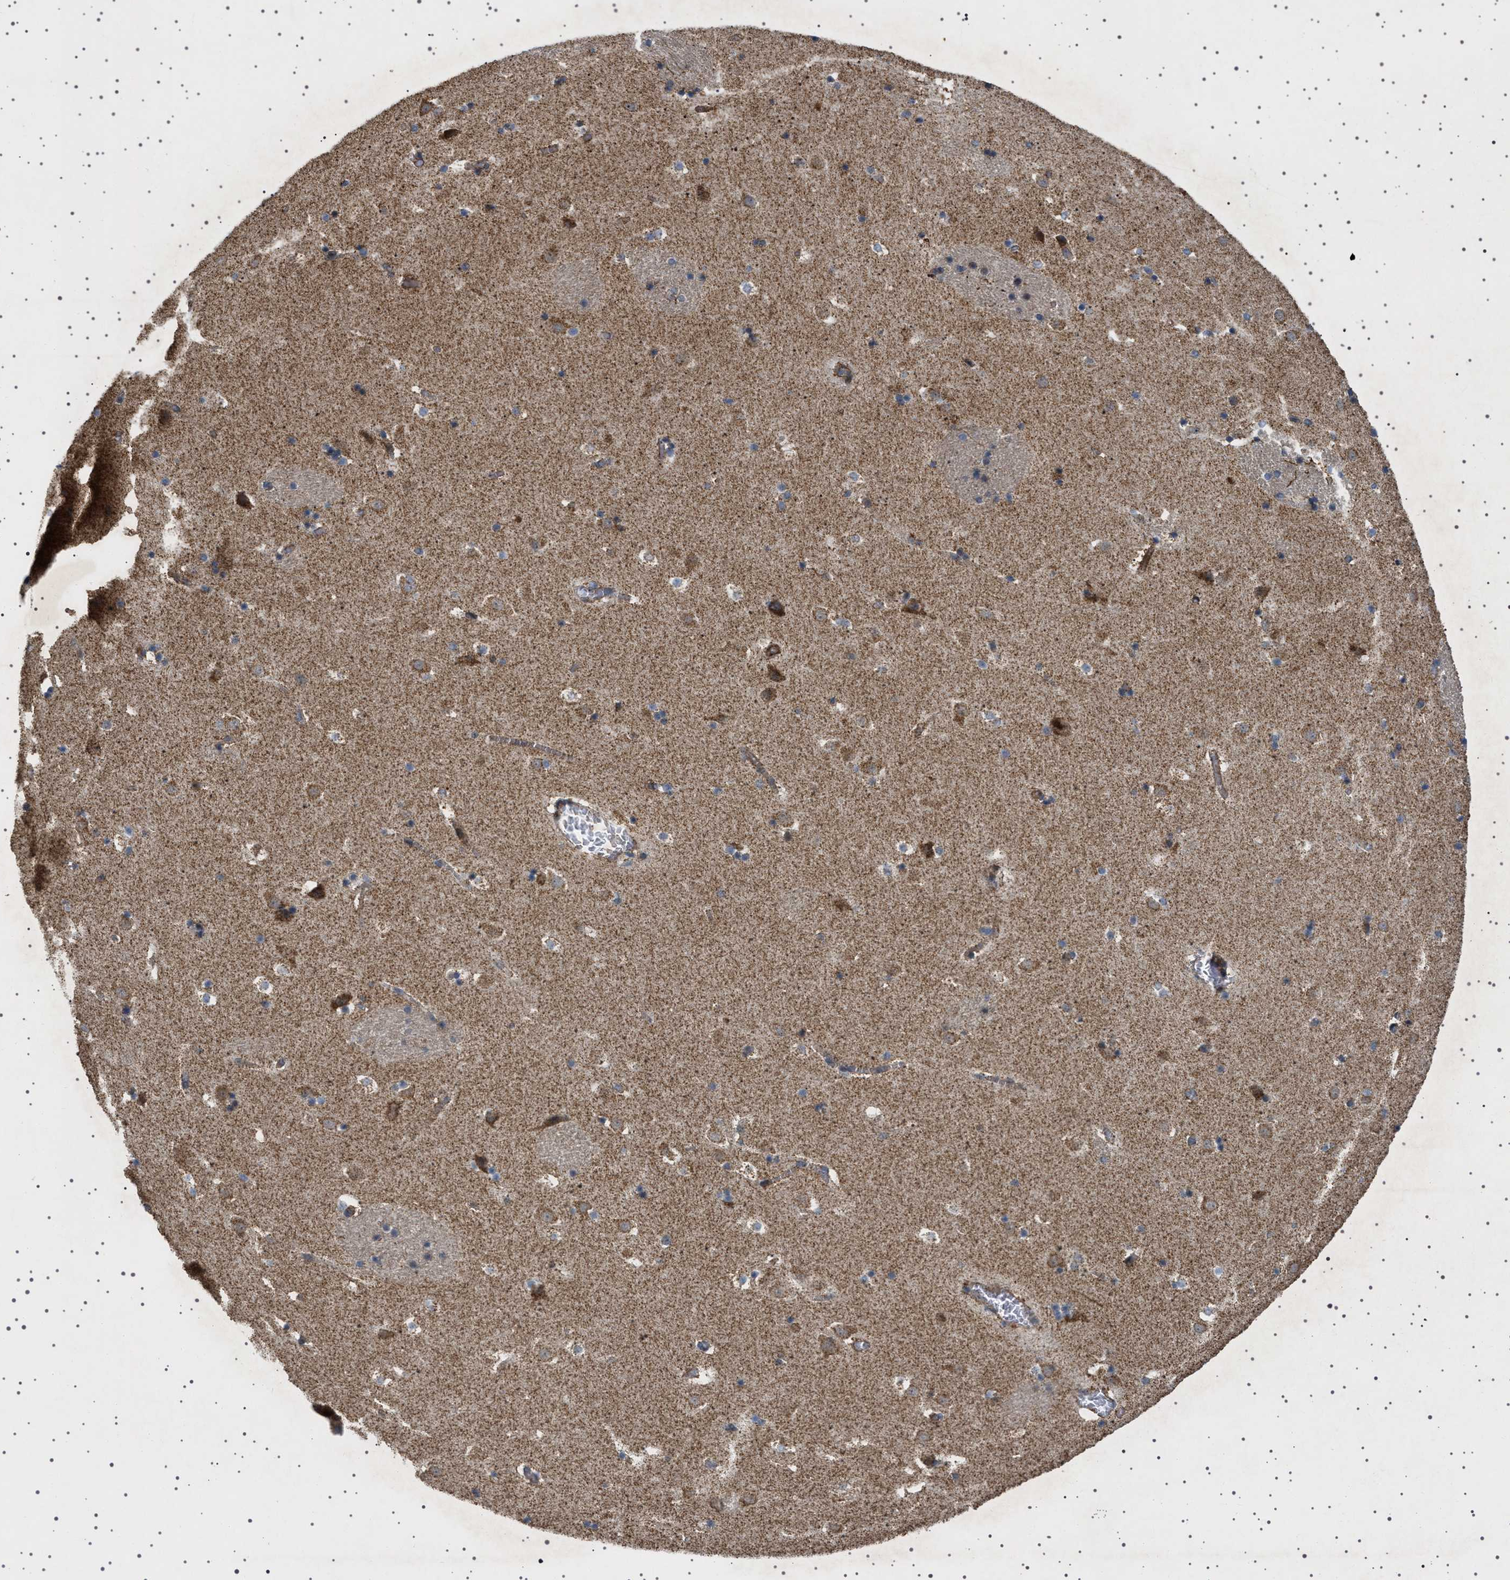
{"staining": {"intensity": "strong", "quantity": "<25%", "location": "cytoplasmic/membranous"}, "tissue": "caudate", "cell_type": "Glial cells", "image_type": "normal", "snomed": [{"axis": "morphology", "description": "Normal tissue, NOS"}, {"axis": "topography", "description": "Lateral ventricle wall"}], "caption": "An immunohistochemistry image of normal tissue is shown. Protein staining in brown labels strong cytoplasmic/membranous positivity in caudate within glial cells.", "gene": "CCDC186", "patient": {"sex": "male", "age": 45}}